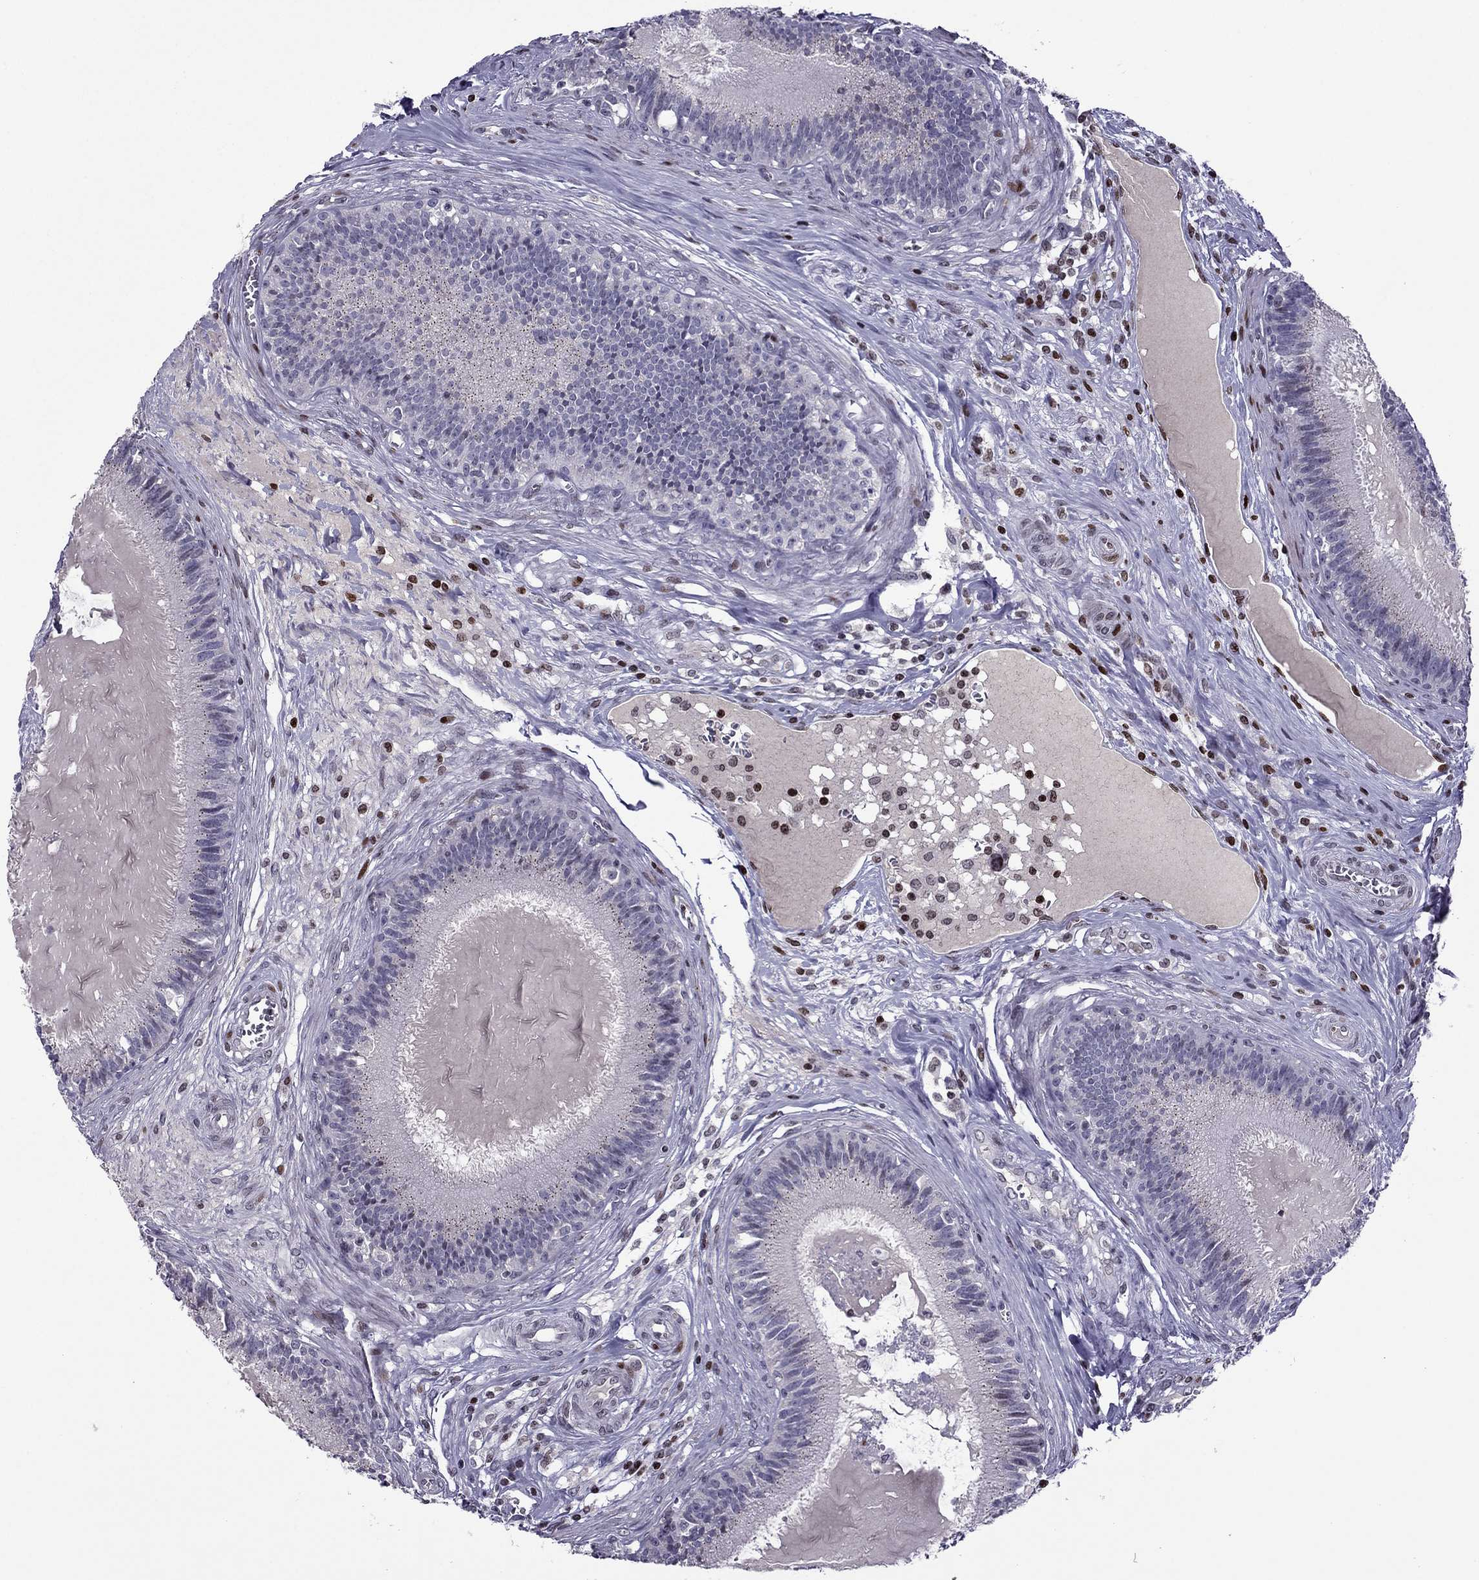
{"staining": {"intensity": "negative", "quantity": "none", "location": "none"}, "tissue": "epididymis", "cell_type": "Glandular cells", "image_type": "normal", "snomed": [{"axis": "morphology", "description": "Normal tissue, NOS"}, {"axis": "topography", "description": "Epididymis"}], "caption": "This is a image of immunohistochemistry (IHC) staining of normal epididymis, which shows no expression in glandular cells.", "gene": "MYBPH", "patient": {"sex": "male", "age": 27}}